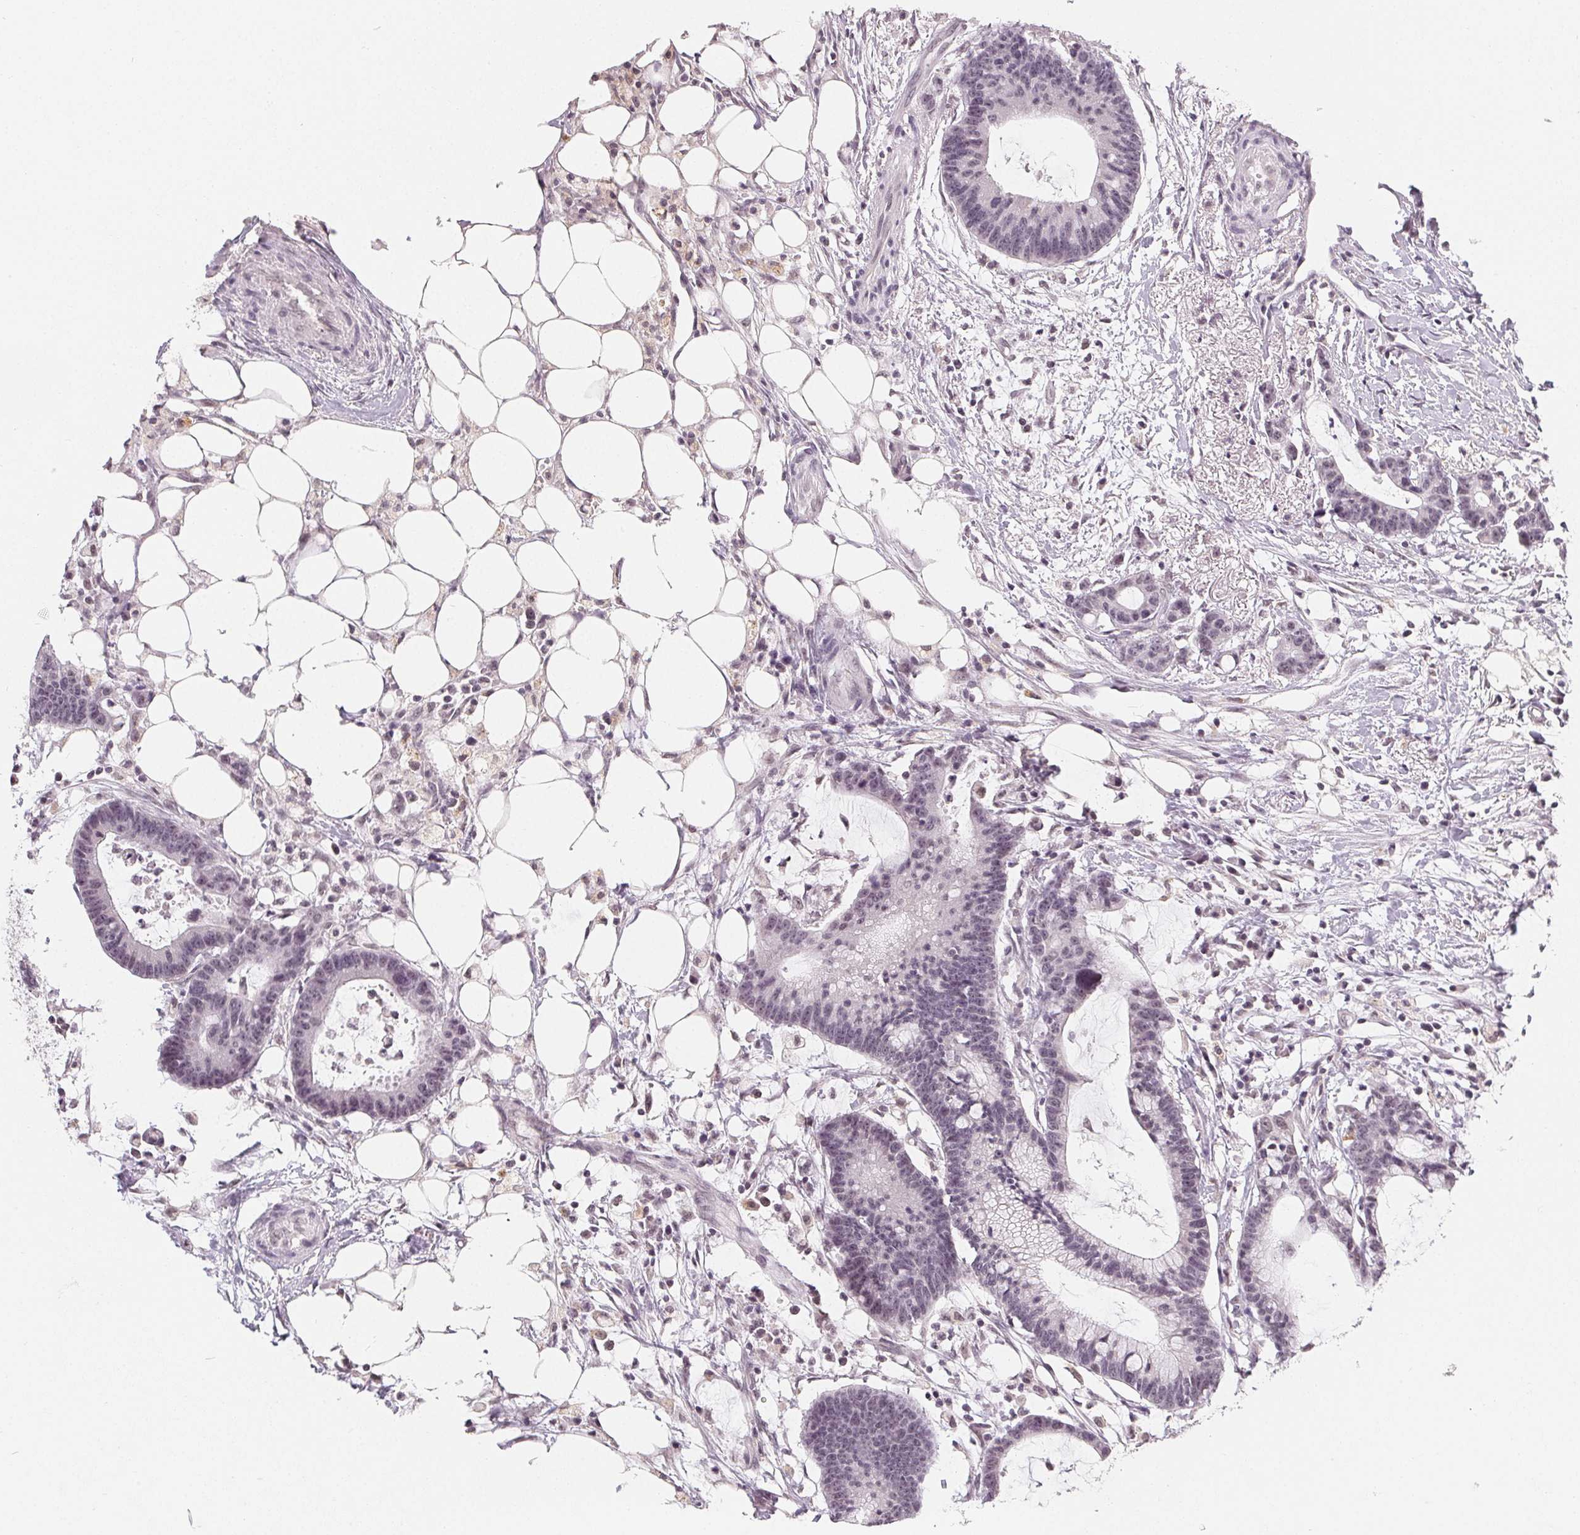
{"staining": {"intensity": "weak", "quantity": "<25%", "location": "nuclear"}, "tissue": "colorectal cancer", "cell_type": "Tumor cells", "image_type": "cancer", "snomed": [{"axis": "morphology", "description": "Adenocarcinoma, NOS"}, {"axis": "topography", "description": "Colon"}], "caption": "Tumor cells are negative for brown protein staining in colorectal cancer.", "gene": "NXF3", "patient": {"sex": "female", "age": 78}}